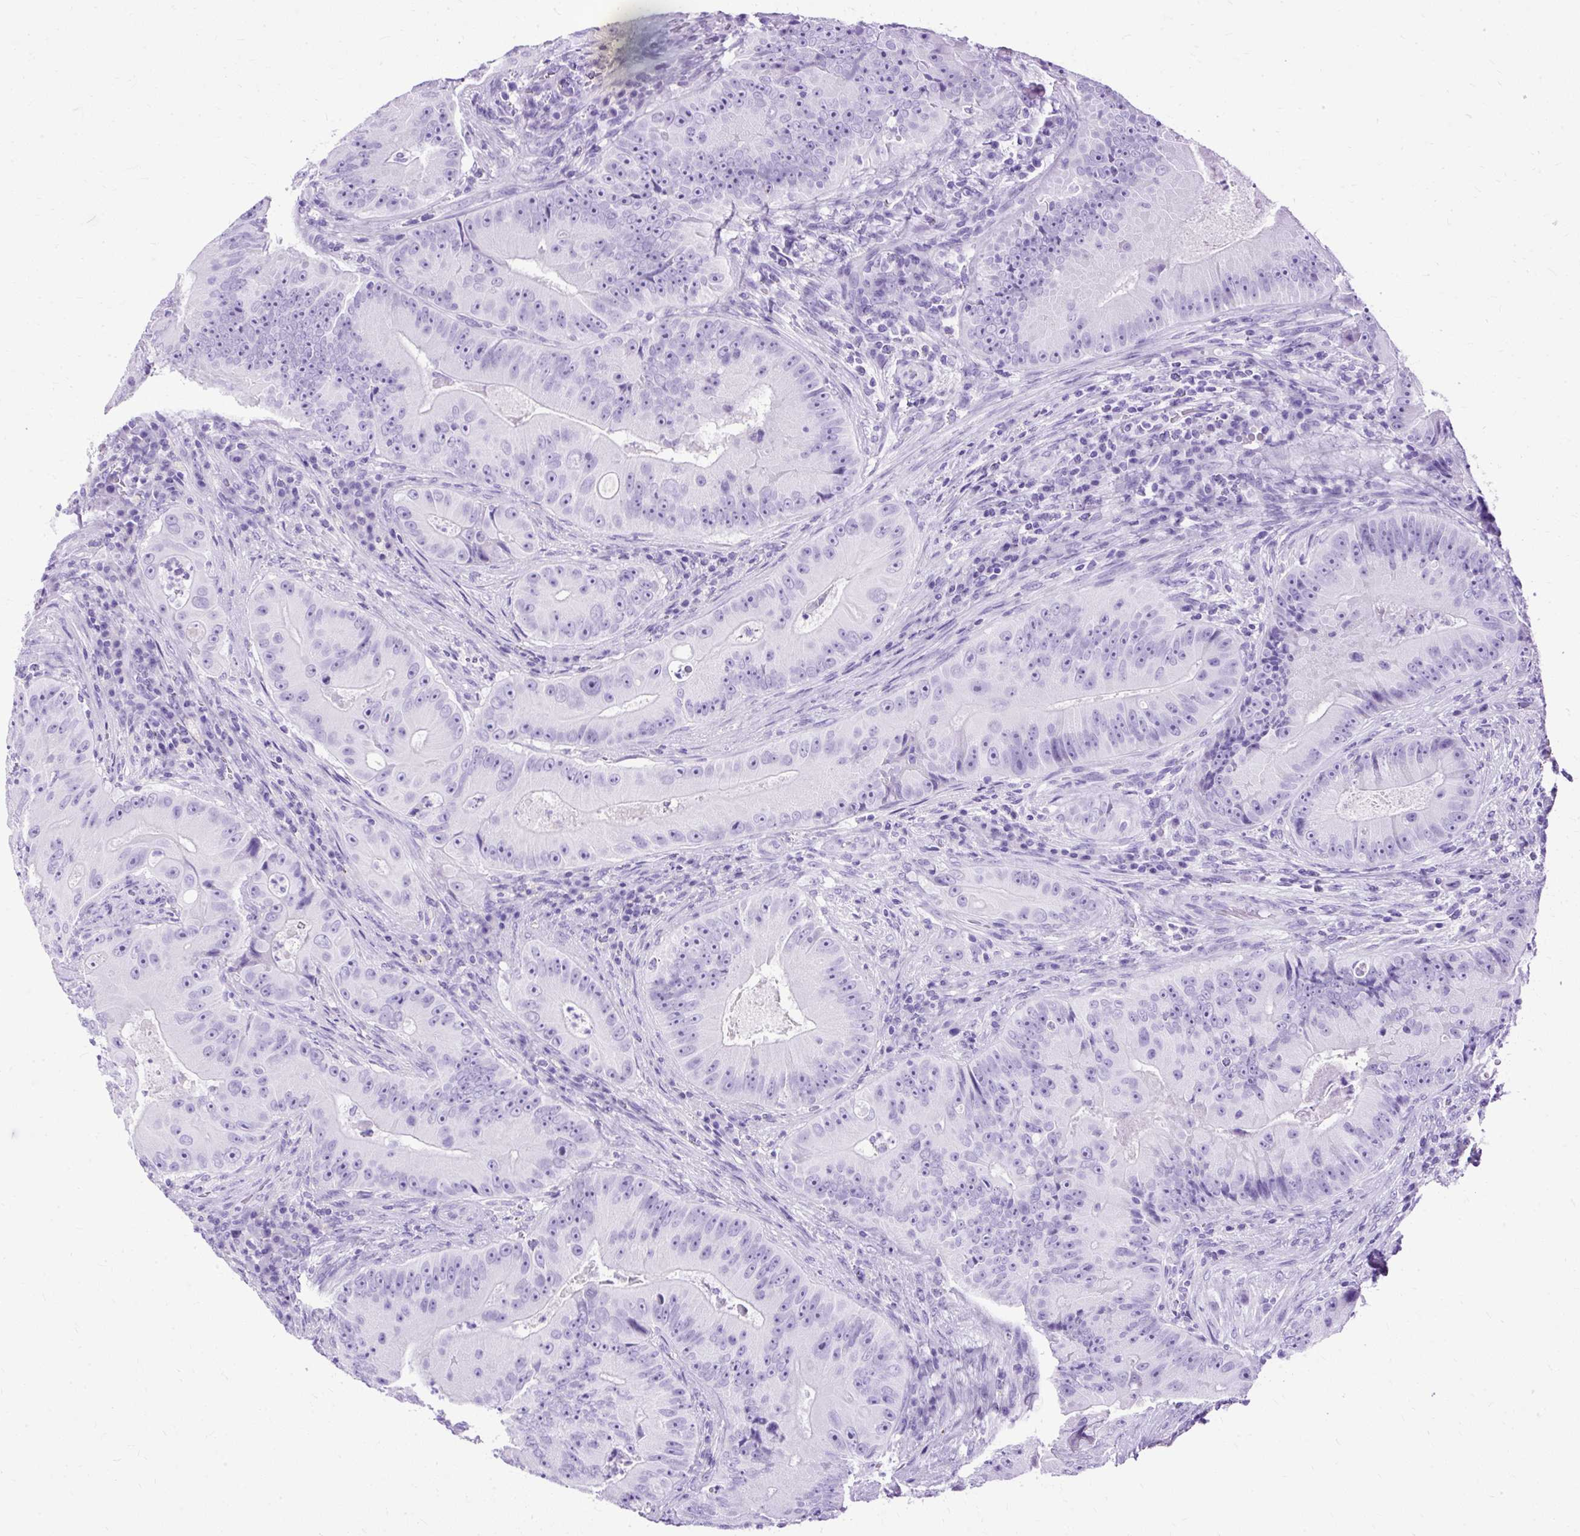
{"staining": {"intensity": "negative", "quantity": "none", "location": "none"}, "tissue": "colorectal cancer", "cell_type": "Tumor cells", "image_type": "cancer", "snomed": [{"axis": "morphology", "description": "Adenocarcinoma, NOS"}, {"axis": "topography", "description": "Colon"}], "caption": "Tumor cells show no significant positivity in adenocarcinoma (colorectal). Brightfield microscopy of IHC stained with DAB (3,3'-diaminobenzidine) (brown) and hematoxylin (blue), captured at high magnification.", "gene": "SLC8A2", "patient": {"sex": "female", "age": 86}}